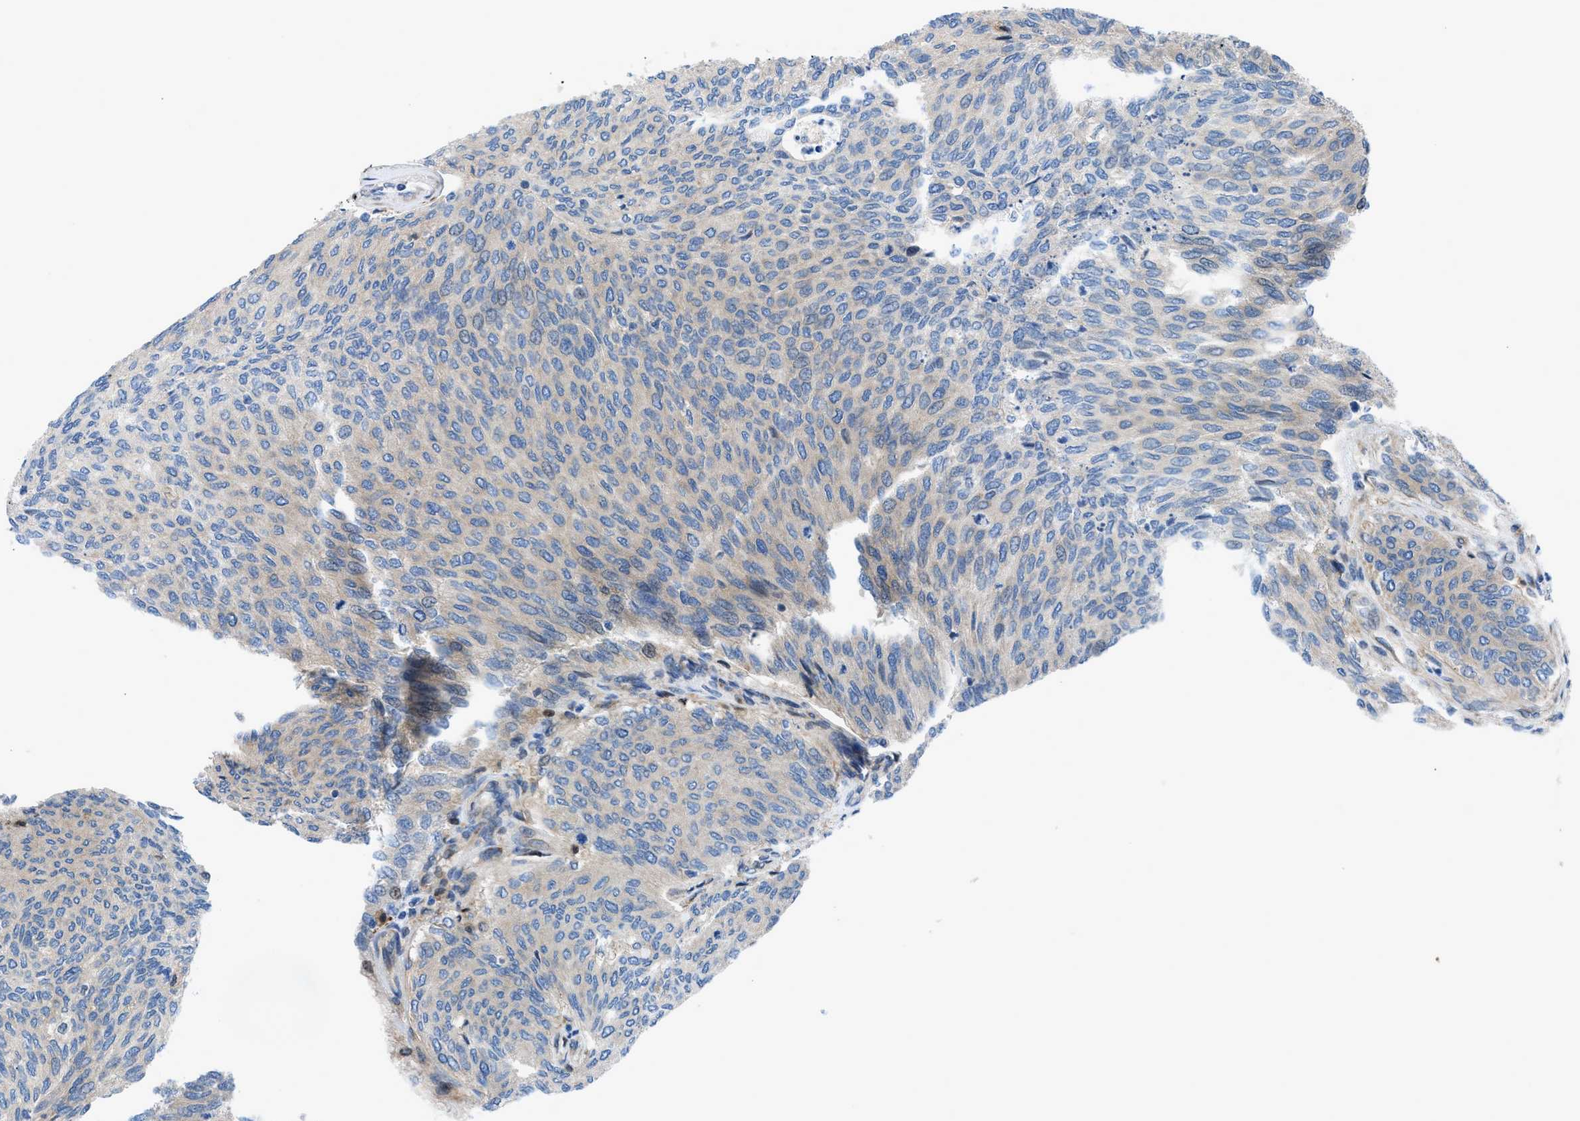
{"staining": {"intensity": "negative", "quantity": "none", "location": "none"}, "tissue": "urothelial cancer", "cell_type": "Tumor cells", "image_type": "cancer", "snomed": [{"axis": "morphology", "description": "Urothelial carcinoma, Low grade"}, {"axis": "topography", "description": "Urinary bladder"}], "caption": "Immunohistochemistry (IHC) histopathology image of neoplastic tissue: low-grade urothelial carcinoma stained with DAB reveals no significant protein expression in tumor cells. (DAB IHC visualized using brightfield microscopy, high magnification).", "gene": "DMAC1", "patient": {"sex": "female", "age": 79}}